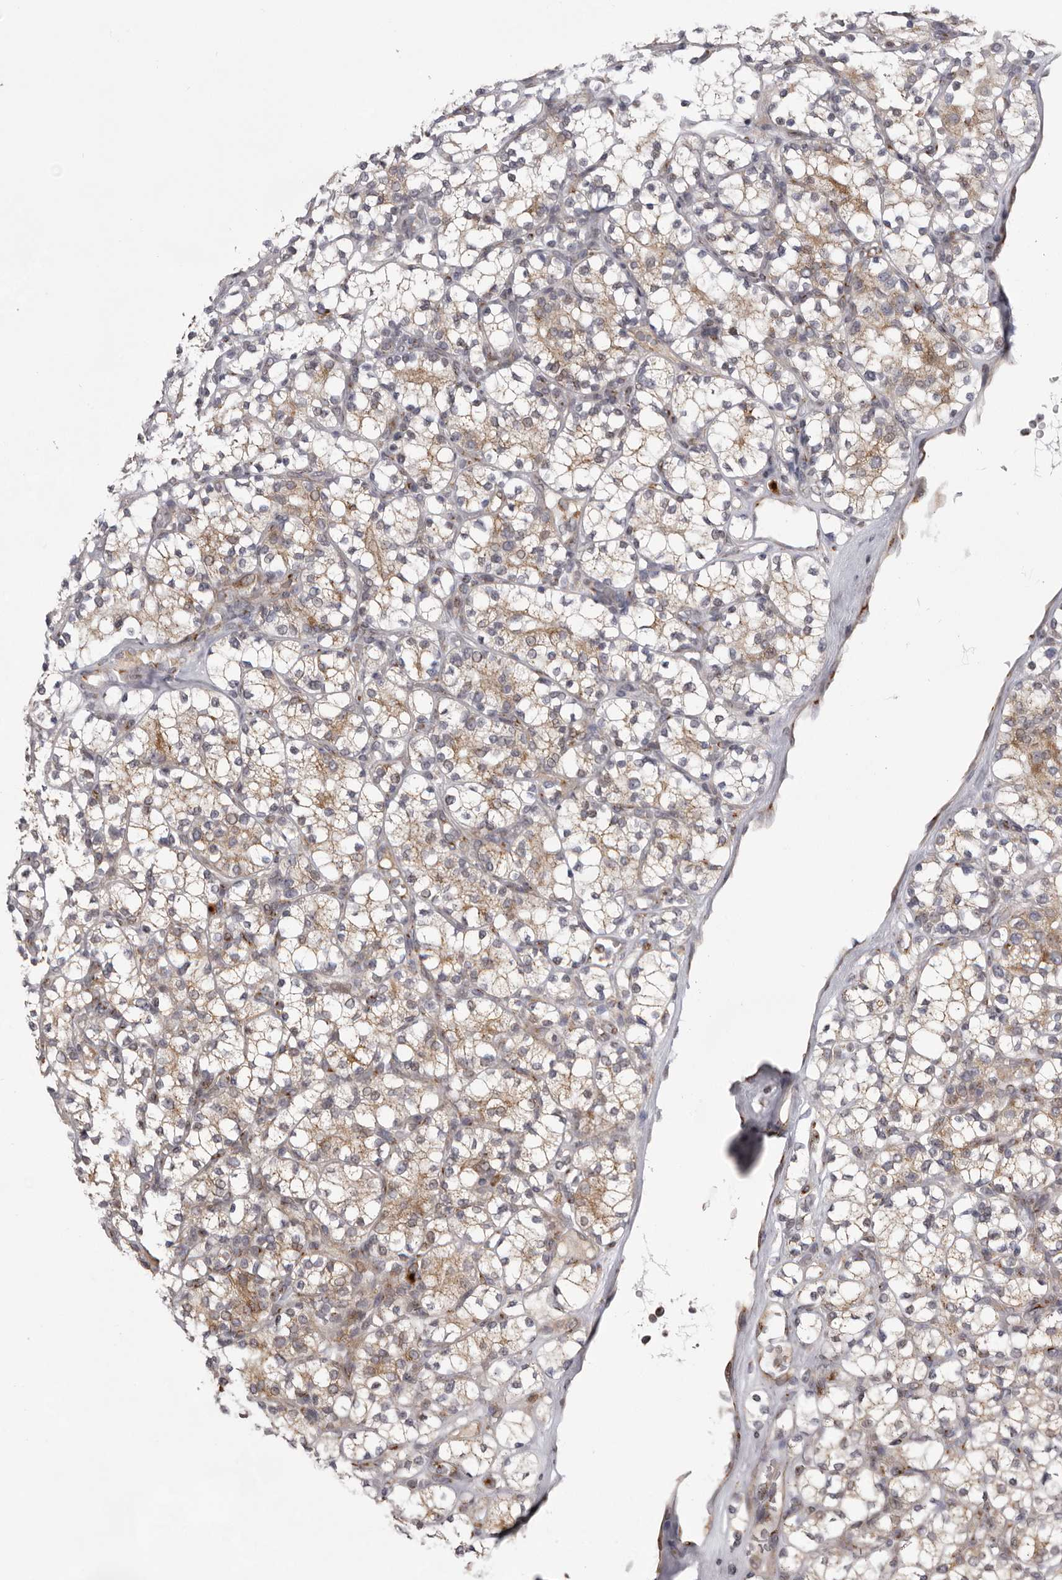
{"staining": {"intensity": "weak", "quantity": ">75%", "location": "cytoplasmic/membranous"}, "tissue": "renal cancer", "cell_type": "Tumor cells", "image_type": "cancer", "snomed": [{"axis": "morphology", "description": "Adenocarcinoma, NOS"}, {"axis": "topography", "description": "Kidney"}], "caption": "Renal adenocarcinoma was stained to show a protein in brown. There is low levels of weak cytoplasmic/membranous positivity in approximately >75% of tumor cells.", "gene": "WDR47", "patient": {"sex": "male", "age": 77}}